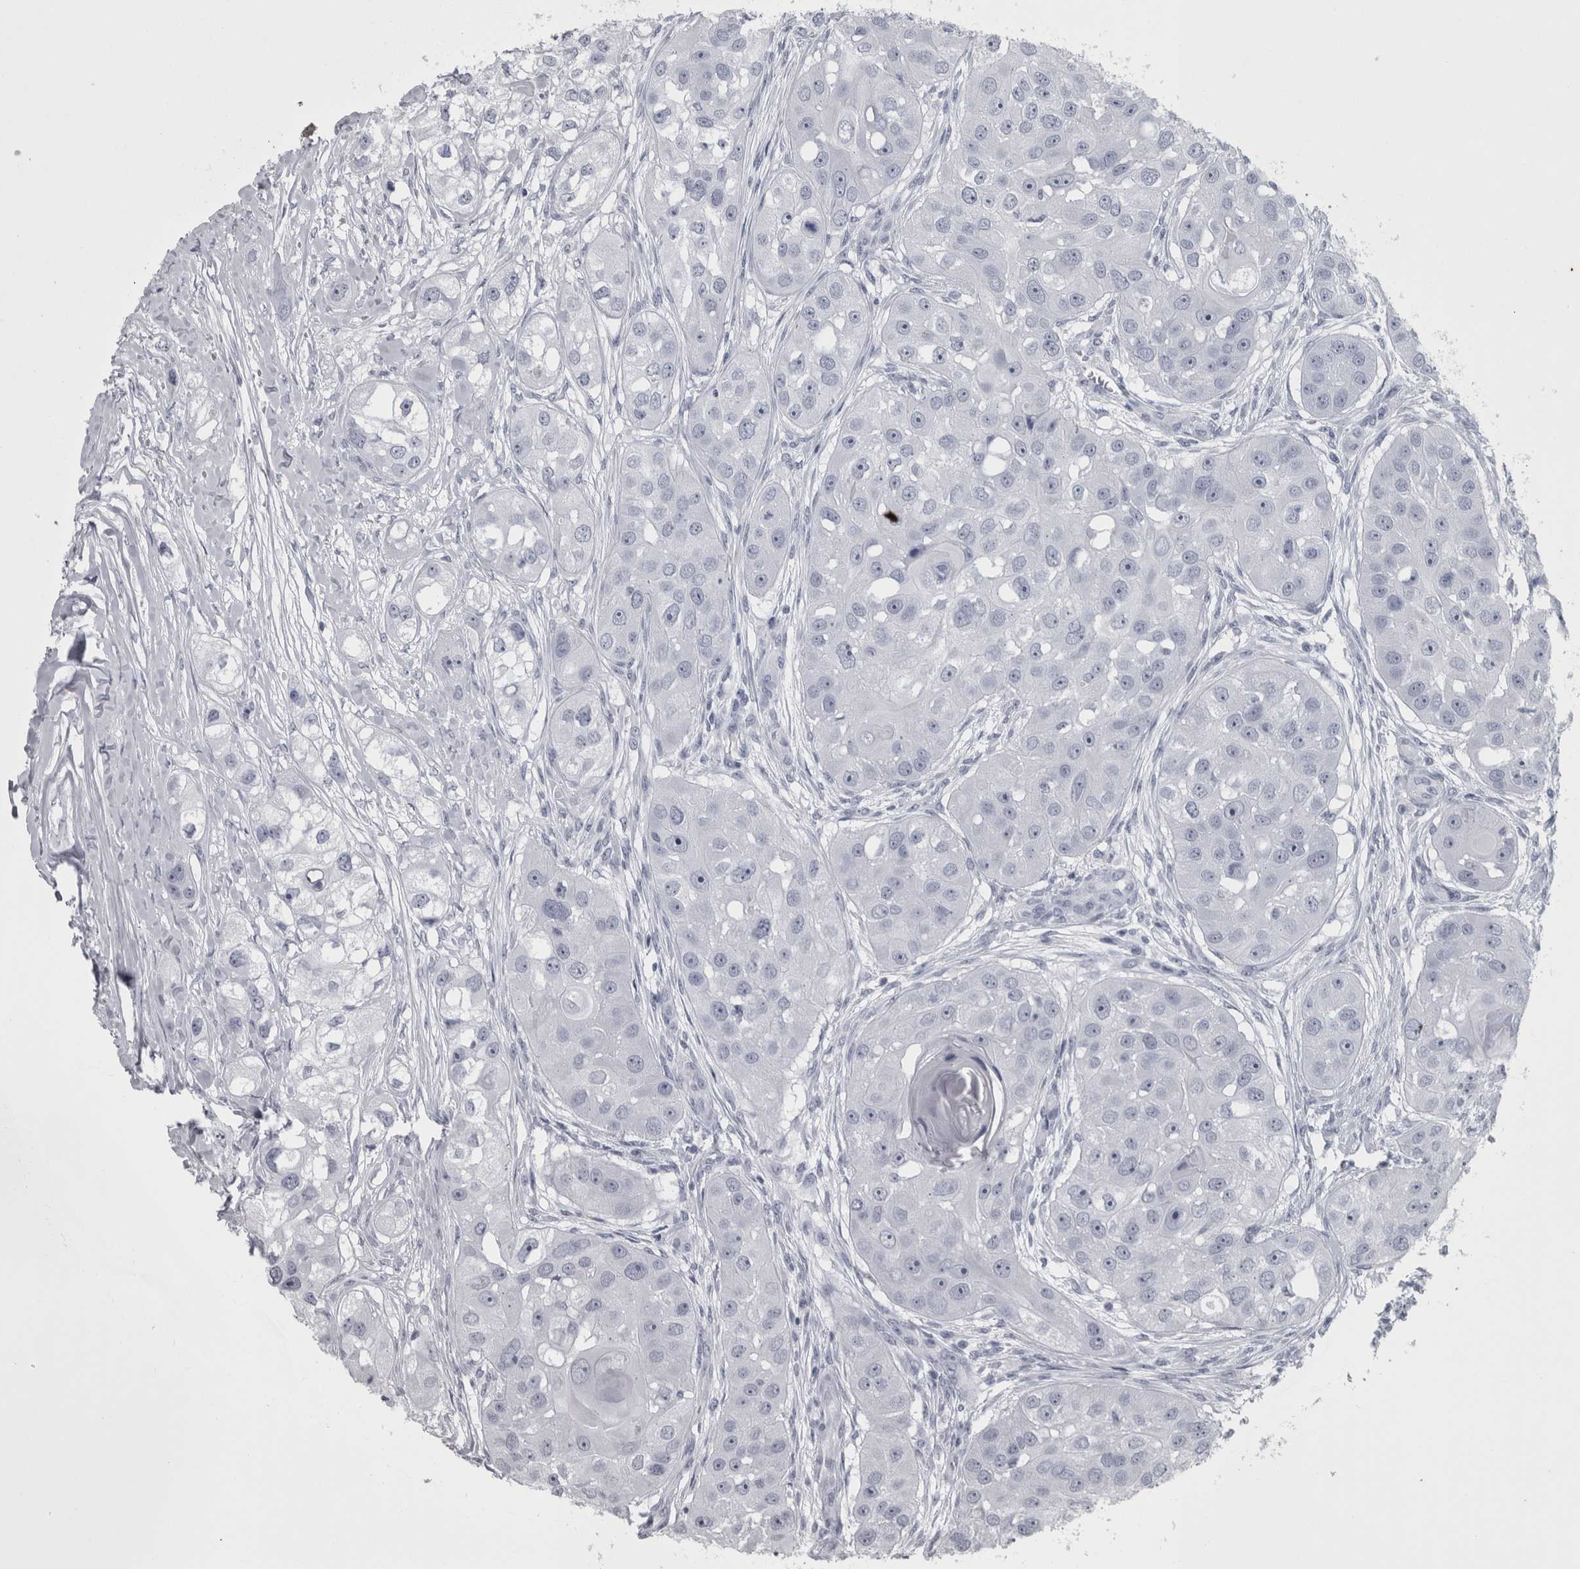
{"staining": {"intensity": "negative", "quantity": "none", "location": "none"}, "tissue": "head and neck cancer", "cell_type": "Tumor cells", "image_type": "cancer", "snomed": [{"axis": "morphology", "description": "Normal tissue, NOS"}, {"axis": "morphology", "description": "Squamous cell carcinoma, NOS"}, {"axis": "topography", "description": "Skeletal muscle"}, {"axis": "topography", "description": "Head-Neck"}], "caption": "DAB immunohistochemical staining of head and neck squamous cell carcinoma exhibits no significant staining in tumor cells. (DAB (3,3'-diaminobenzidine) immunohistochemistry visualized using brightfield microscopy, high magnification).", "gene": "APRT", "patient": {"sex": "male", "age": 51}}